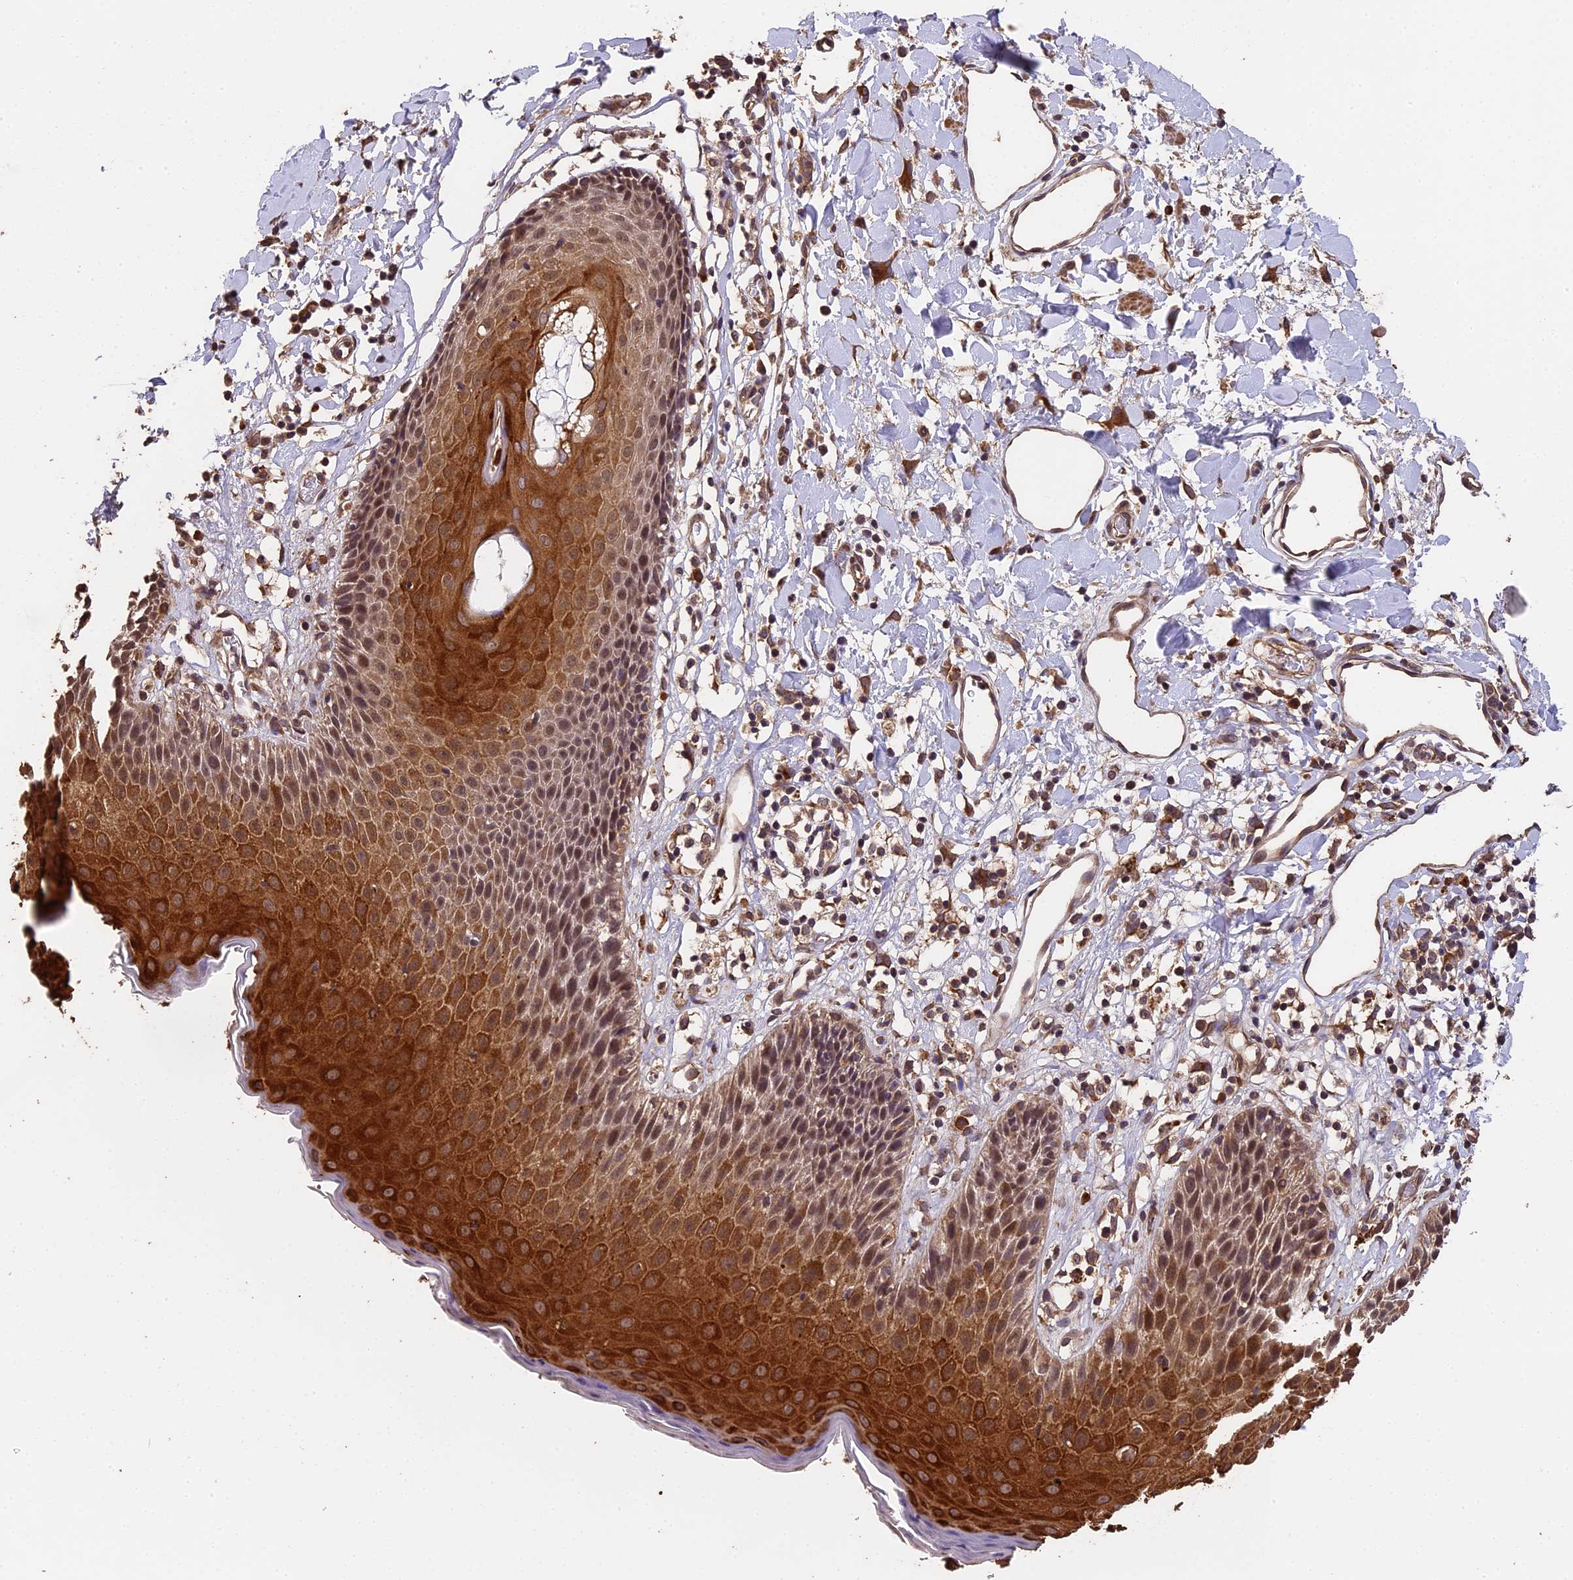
{"staining": {"intensity": "strong", "quantity": "25%-75%", "location": "cytoplasmic/membranous,nuclear"}, "tissue": "skin", "cell_type": "Epidermal cells", "image_type": "normal", "snomed": [{"axis": "morphology", "description": "Normal tissue, NOS"}, {"axis": "topography", "description": "Vulva"}], "caption": "An IHC histopathology image of benign tissue is shown. Protein staining in brown highlights strong cytoplasmic/membranous,nuclear positivity in skin within epidermal cells. (DAB = brown stain, brightfield microscopy at high magnification).", "gene": "CHD9", "patient": {"sex": "female", "age": 68}}